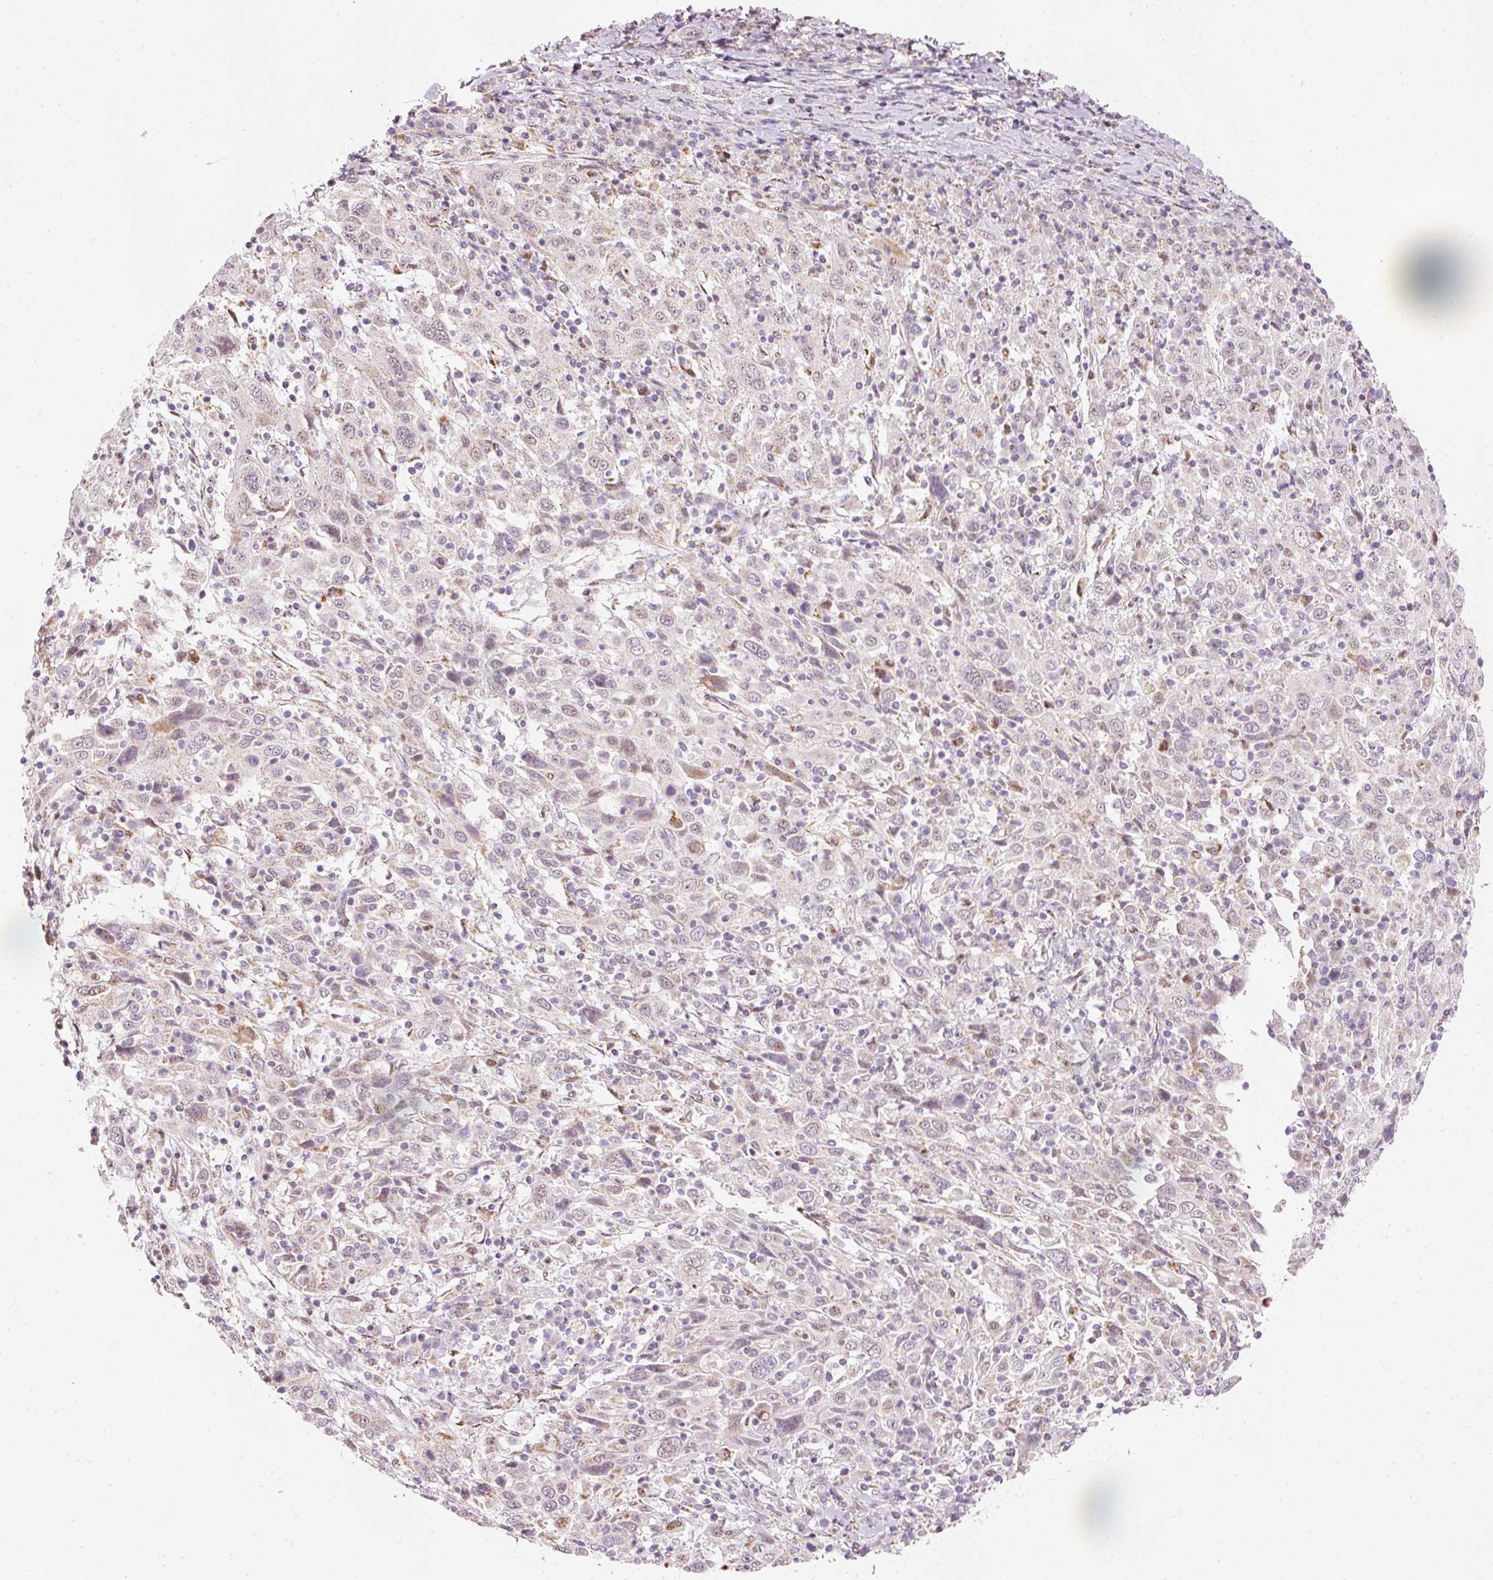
{"staining": {"intensity": "negative", "quantity": "none", "location": "none"}, "tissue": "cervical cancer", "cell_type": "Tumor cells", "image_type": "cancer", "snomed": [{"axis": "morphology", "description": "Squamous cell carcinoma, NOS"}, {"axis": "topography", "description": "Cervix"}], "caption": "Immunohistochemistry (IHC) photomicrograph of neoplastic tissue: human cervical squamous cell carcinoma stained with DAB demonstrates no significant protein expression in tumor cells. (DAB immunohistochemistry (IHC) with hematoxylin counter stain).", "gene": "RNF39", "patient": {"sex": "female", "age": 46}}